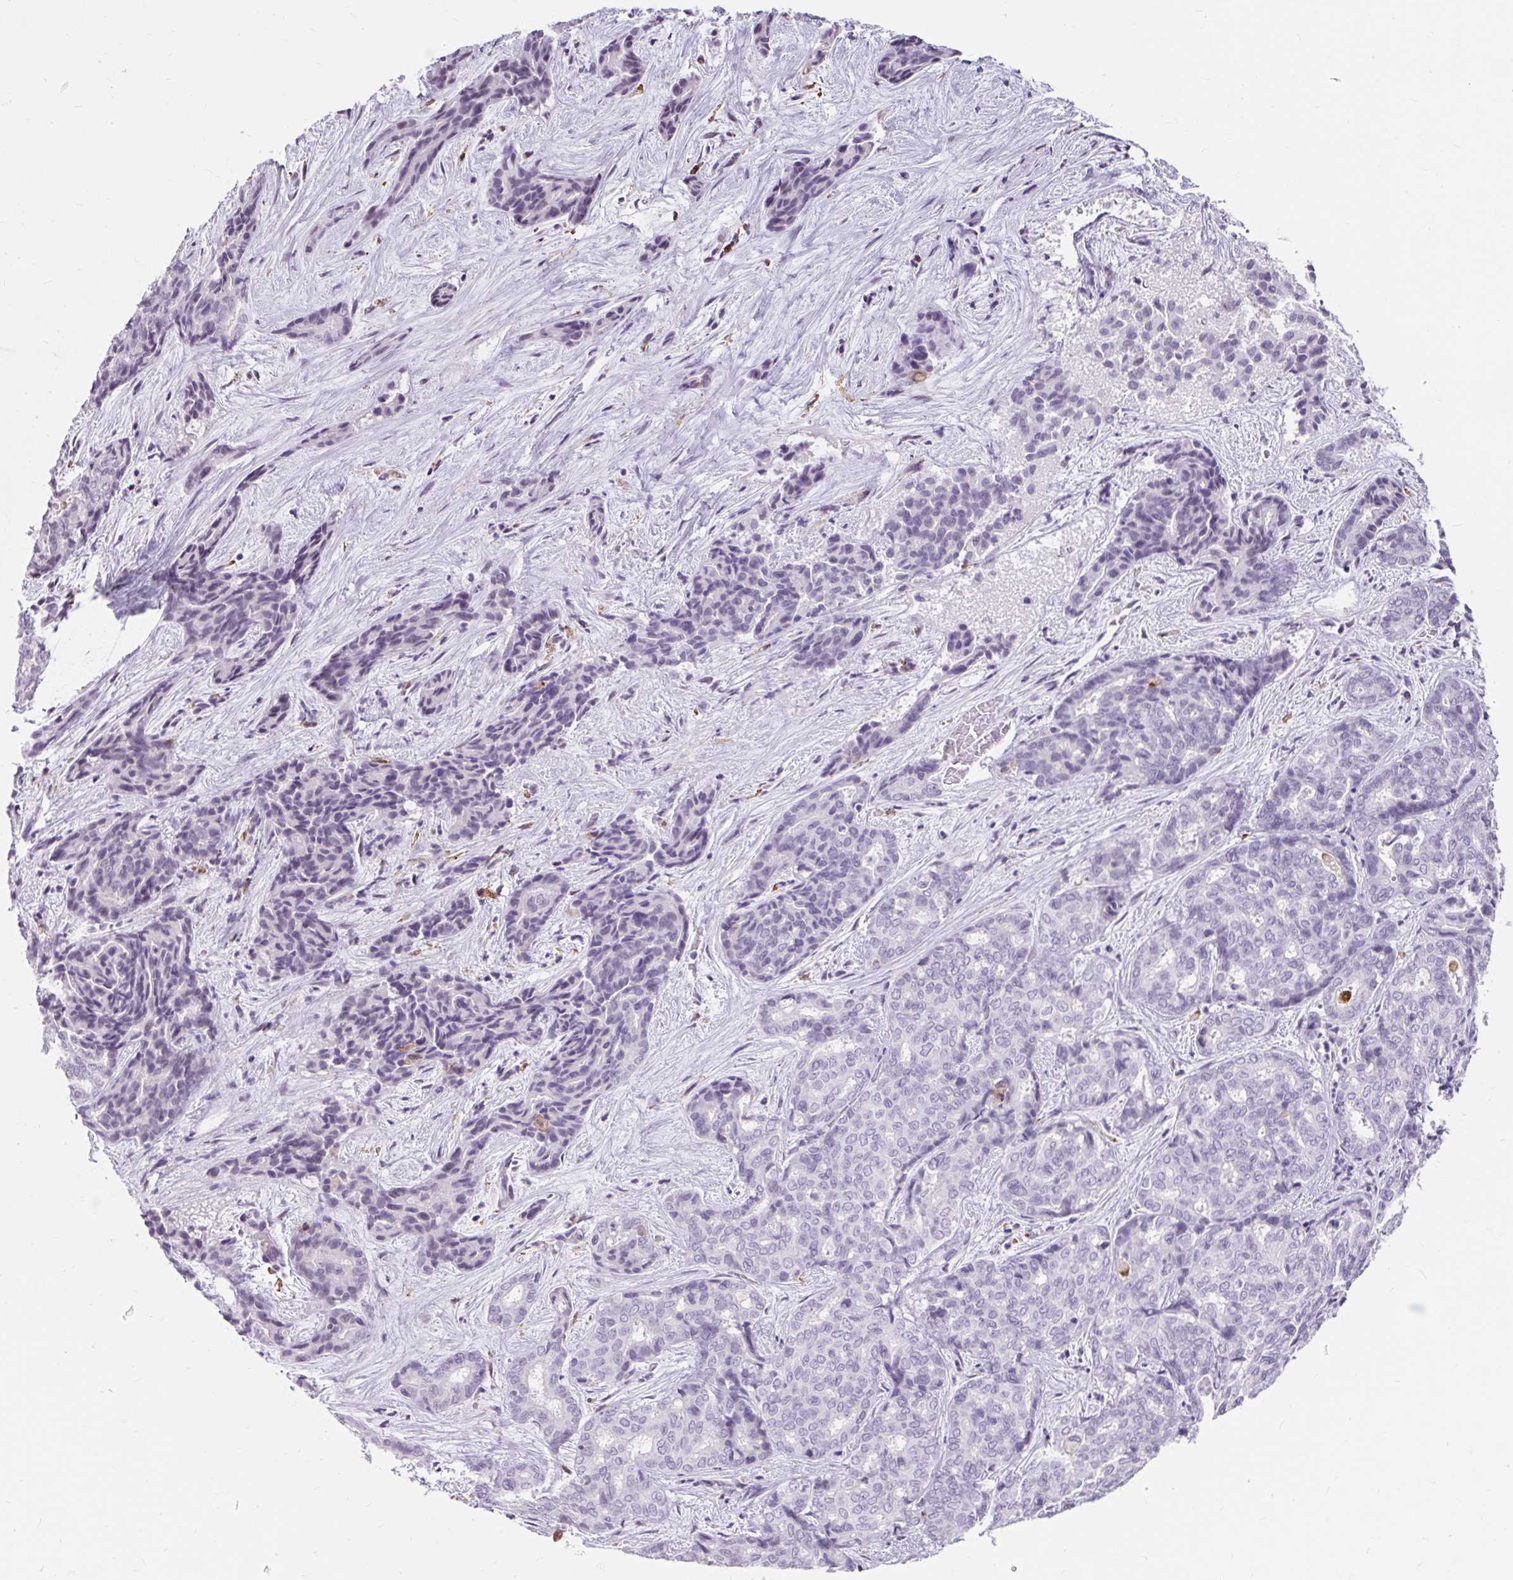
{"staining": {"intensity": "negative", "quantity": "none", "location": "none"}, "tissue": "liver cancer", "cell_type": "Tumor cells", "image_type": "cancer", "snomed": [{"axis": "morphology", "description": "Cholangiocarcinoma"}, {"axis": "topography", "description": "Liver"}], "caption": "Immunohistochemistry histopathology image of liver cholangiocarcinoma stained for a protein (brown), which reveals no staining in tumor cells.", "gene": "CD163", "patient": {"sex": "female", "age": 64}}